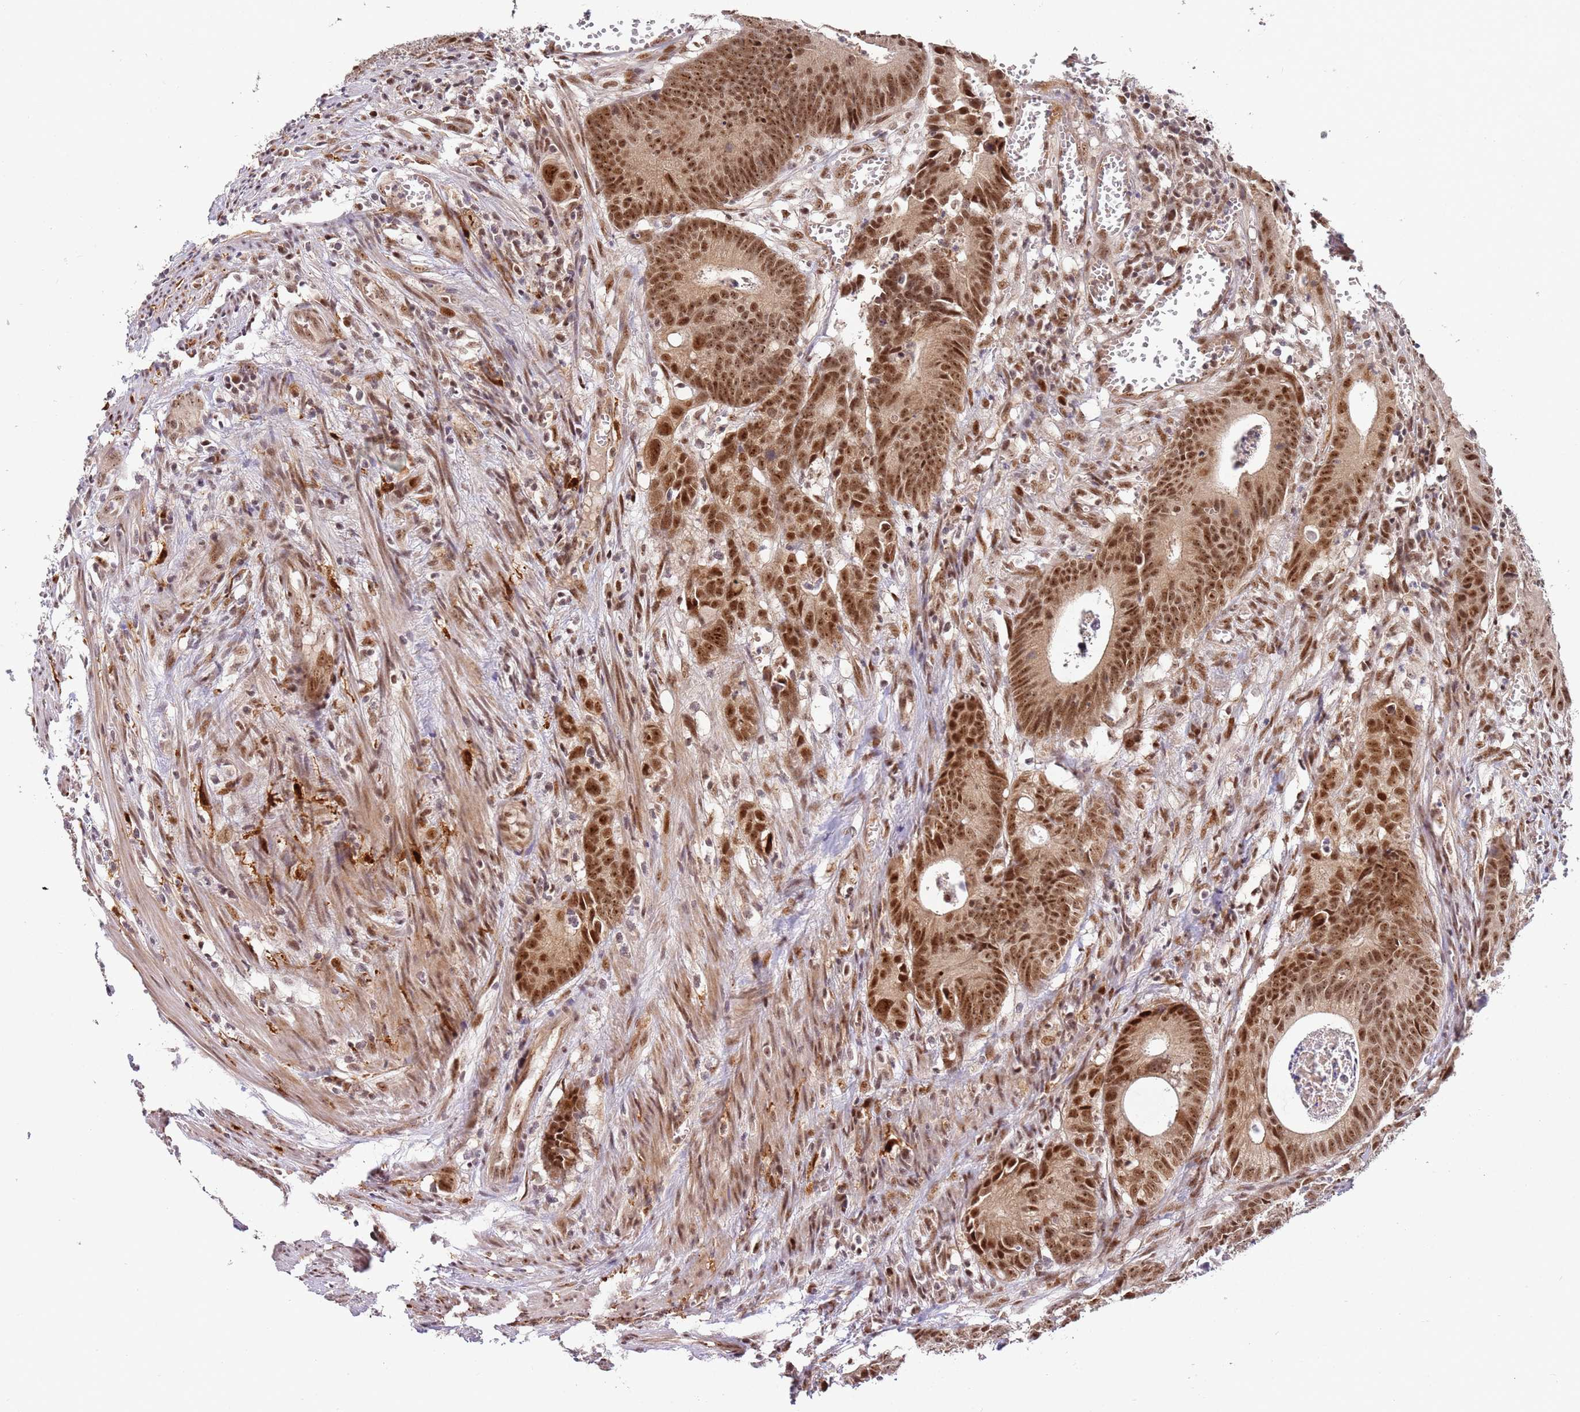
{"staining": {"intensity": "moderate", "quantity": ">75%", "location": "nuclear"}, "tissue": "colorectal cancer", "cell_type": "Tumor cells", "image_type": "cancer", "snomed": [{"axis": "morphology", "description": "Adenocarcinoma, NOS"}, {"axis": "topography", "description": "Colon"}], "caption": "Immunohistochemistry (IHC) photomicrograph of human adenocarcinoma (colorectal) stained for a protein (brown), which shows medium levels of moderate nuclear expression in approximately >75% of tumor cells.", "gene": "LGALSL", "patient": {"sex": "female", "age": 57}}